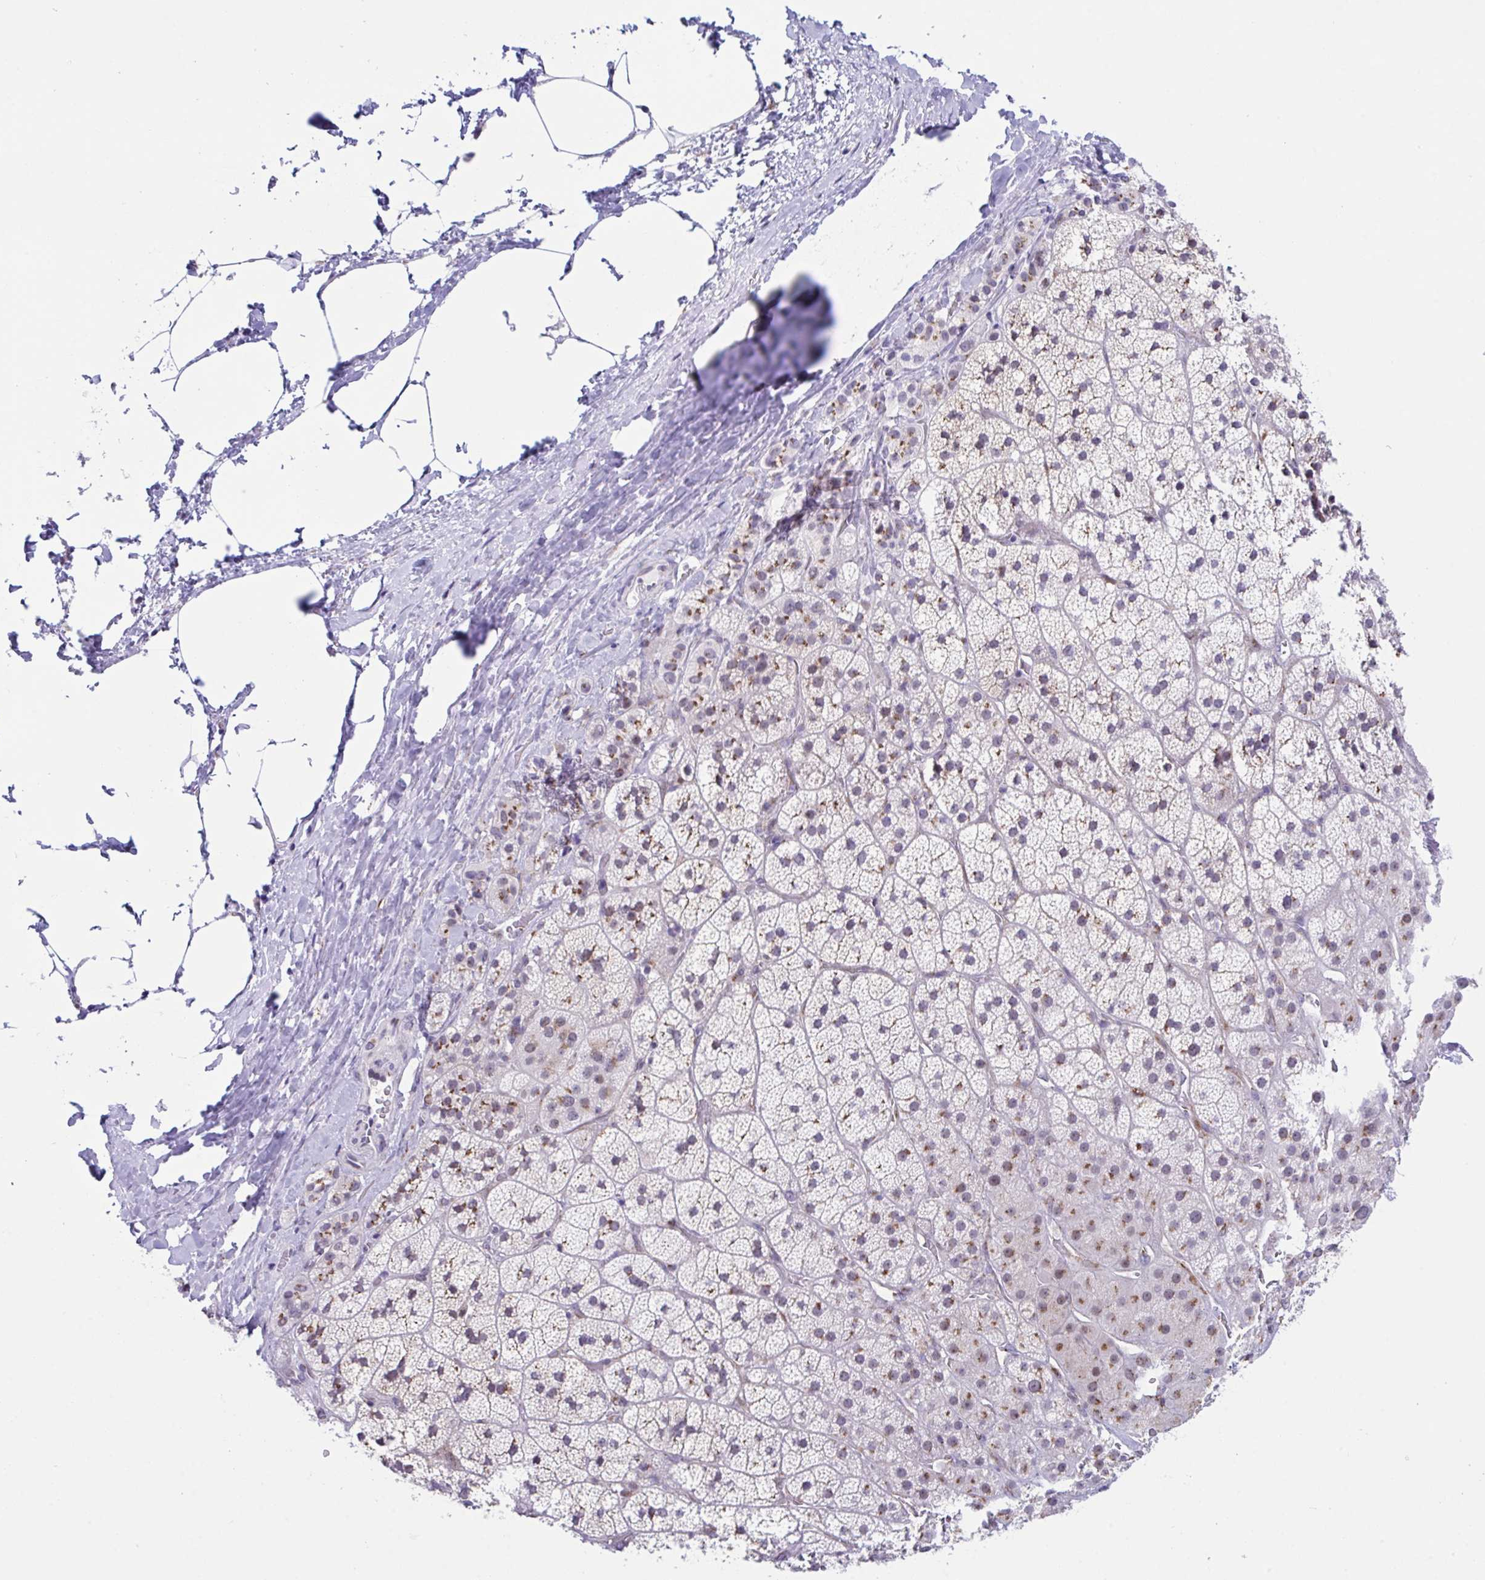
{"staining": {"intensity": "moderate", "quantity": "<25%", "location": "cytoplasmic/membranous"}, "tissue": "adrenal gland", "cell_type": "Glandular cells", "image_type": "normal", "snomed": [{"axis": "morphology", "description": "Normal tissue, NOS"}, {"axis": "topography", "description": "Adrenal gland"}], "caption": "Immunohistochemical staining of unremarkable human adrenal gland demonstrates <25% levels of moderate cytoplasmic/membranous protein positivity in approximately <25% of glandular cells. The staining was performed using DAB (3,3'-diaminobenzidine), with brown indicating positive protein expression. Nuclei are stained blue with hematoxylin.", "gene": "SCLY", "patient": {"sex": "male", "age": 57}}